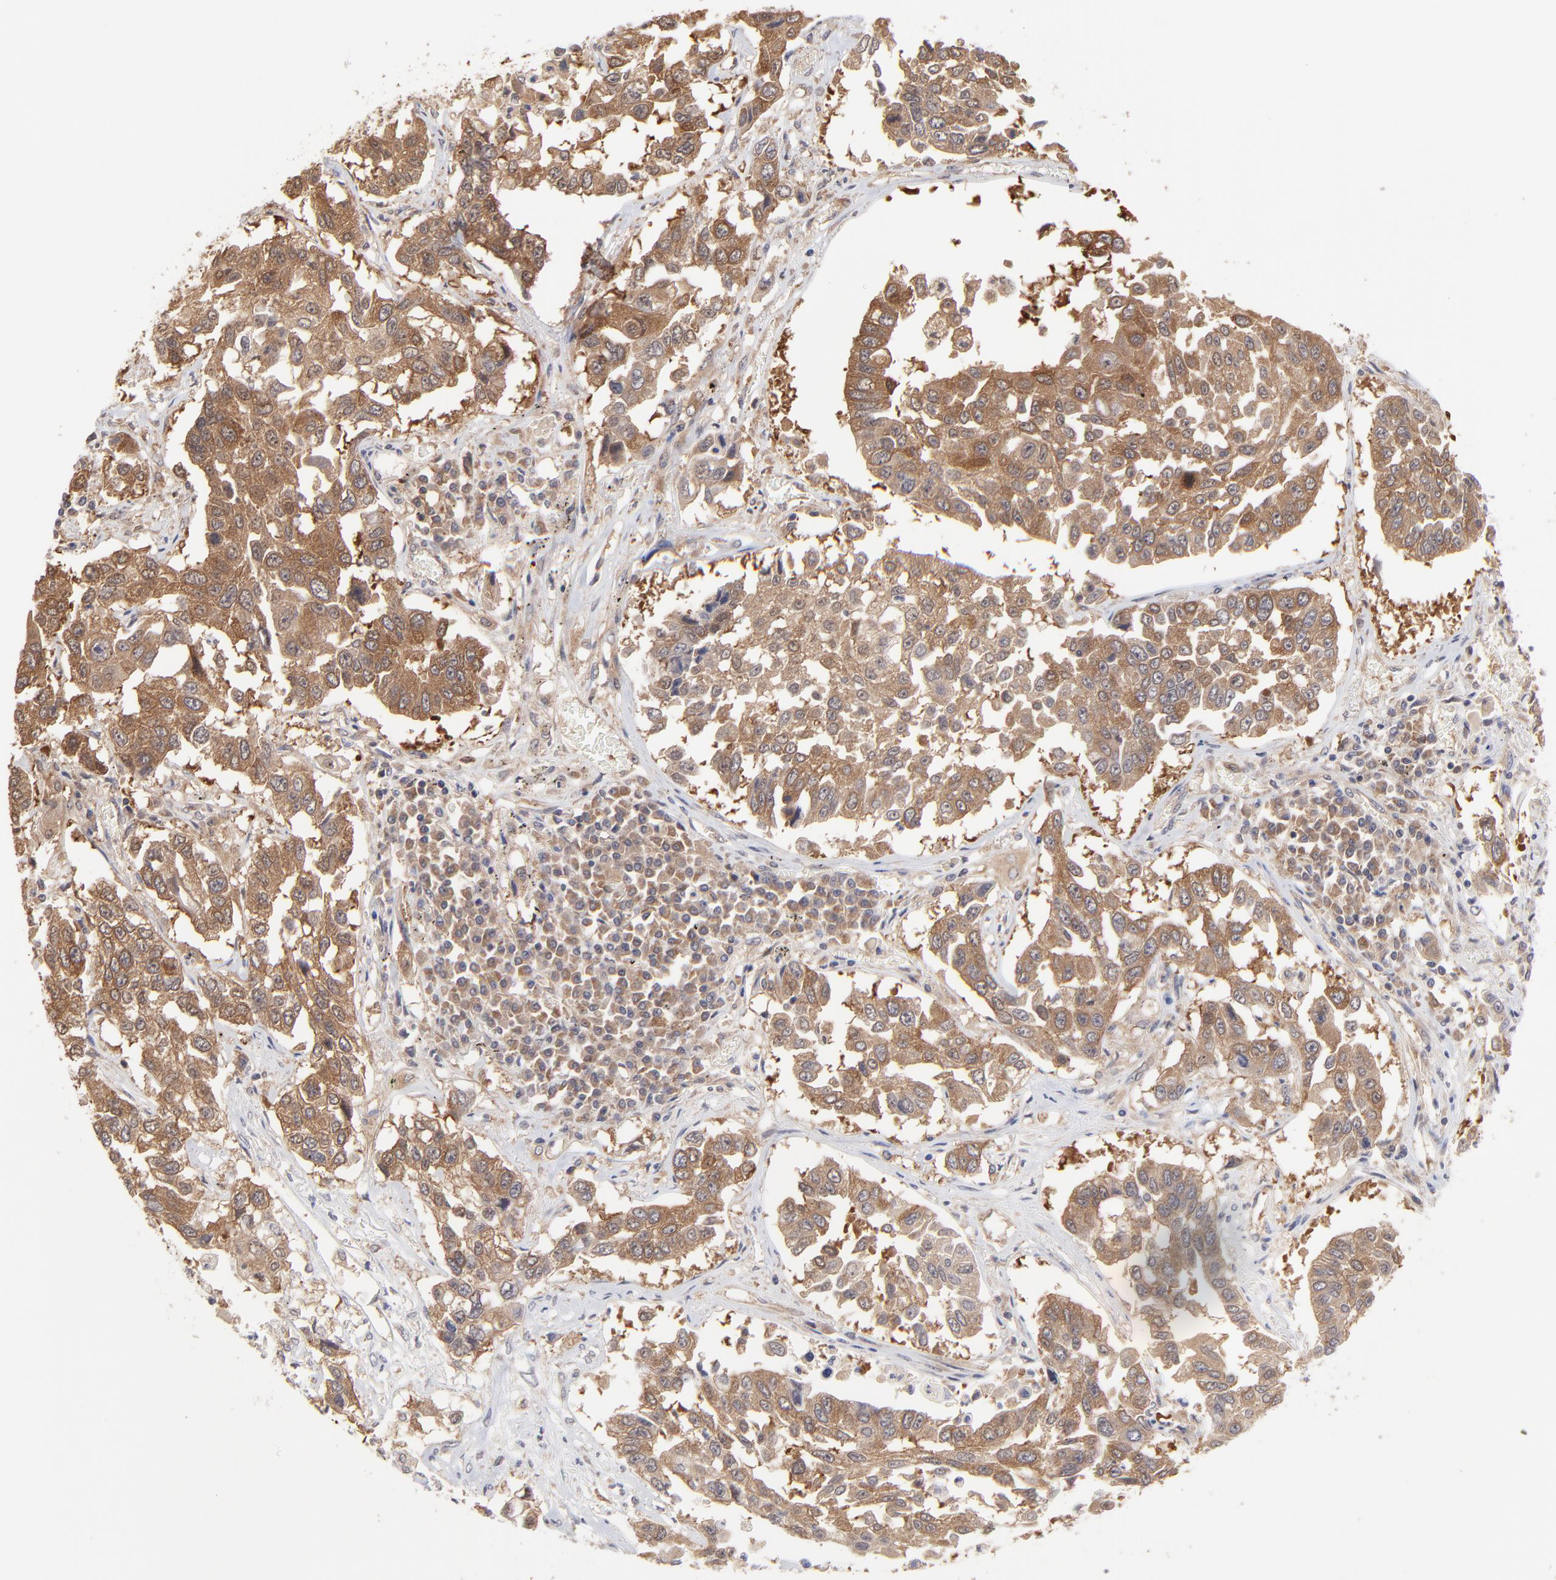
{"staining": {"intensity": "moderate", "quantity": ">75%", "location": "cytoplasmic/membranous"}, "tissue": "lung cancer", "cell_type": "Tumor cells", "image_type": "cancer", "snomed": [{"axis": "morphology", "description": "Squamous cell carcinoma, NOS"}, {"axis": "topography", "description": "Lung"}], "caption": "Immunohistochemical staining of lung squamous cell carcinoma shows medium levels of moderate cytoplasmic/membranous staining in about >75% of tumor cells. (brown staining indicates protein expression, while blue staining denotes nuclei).", "gene": "GART", "patient": {"sex": "male", "age": 71}}